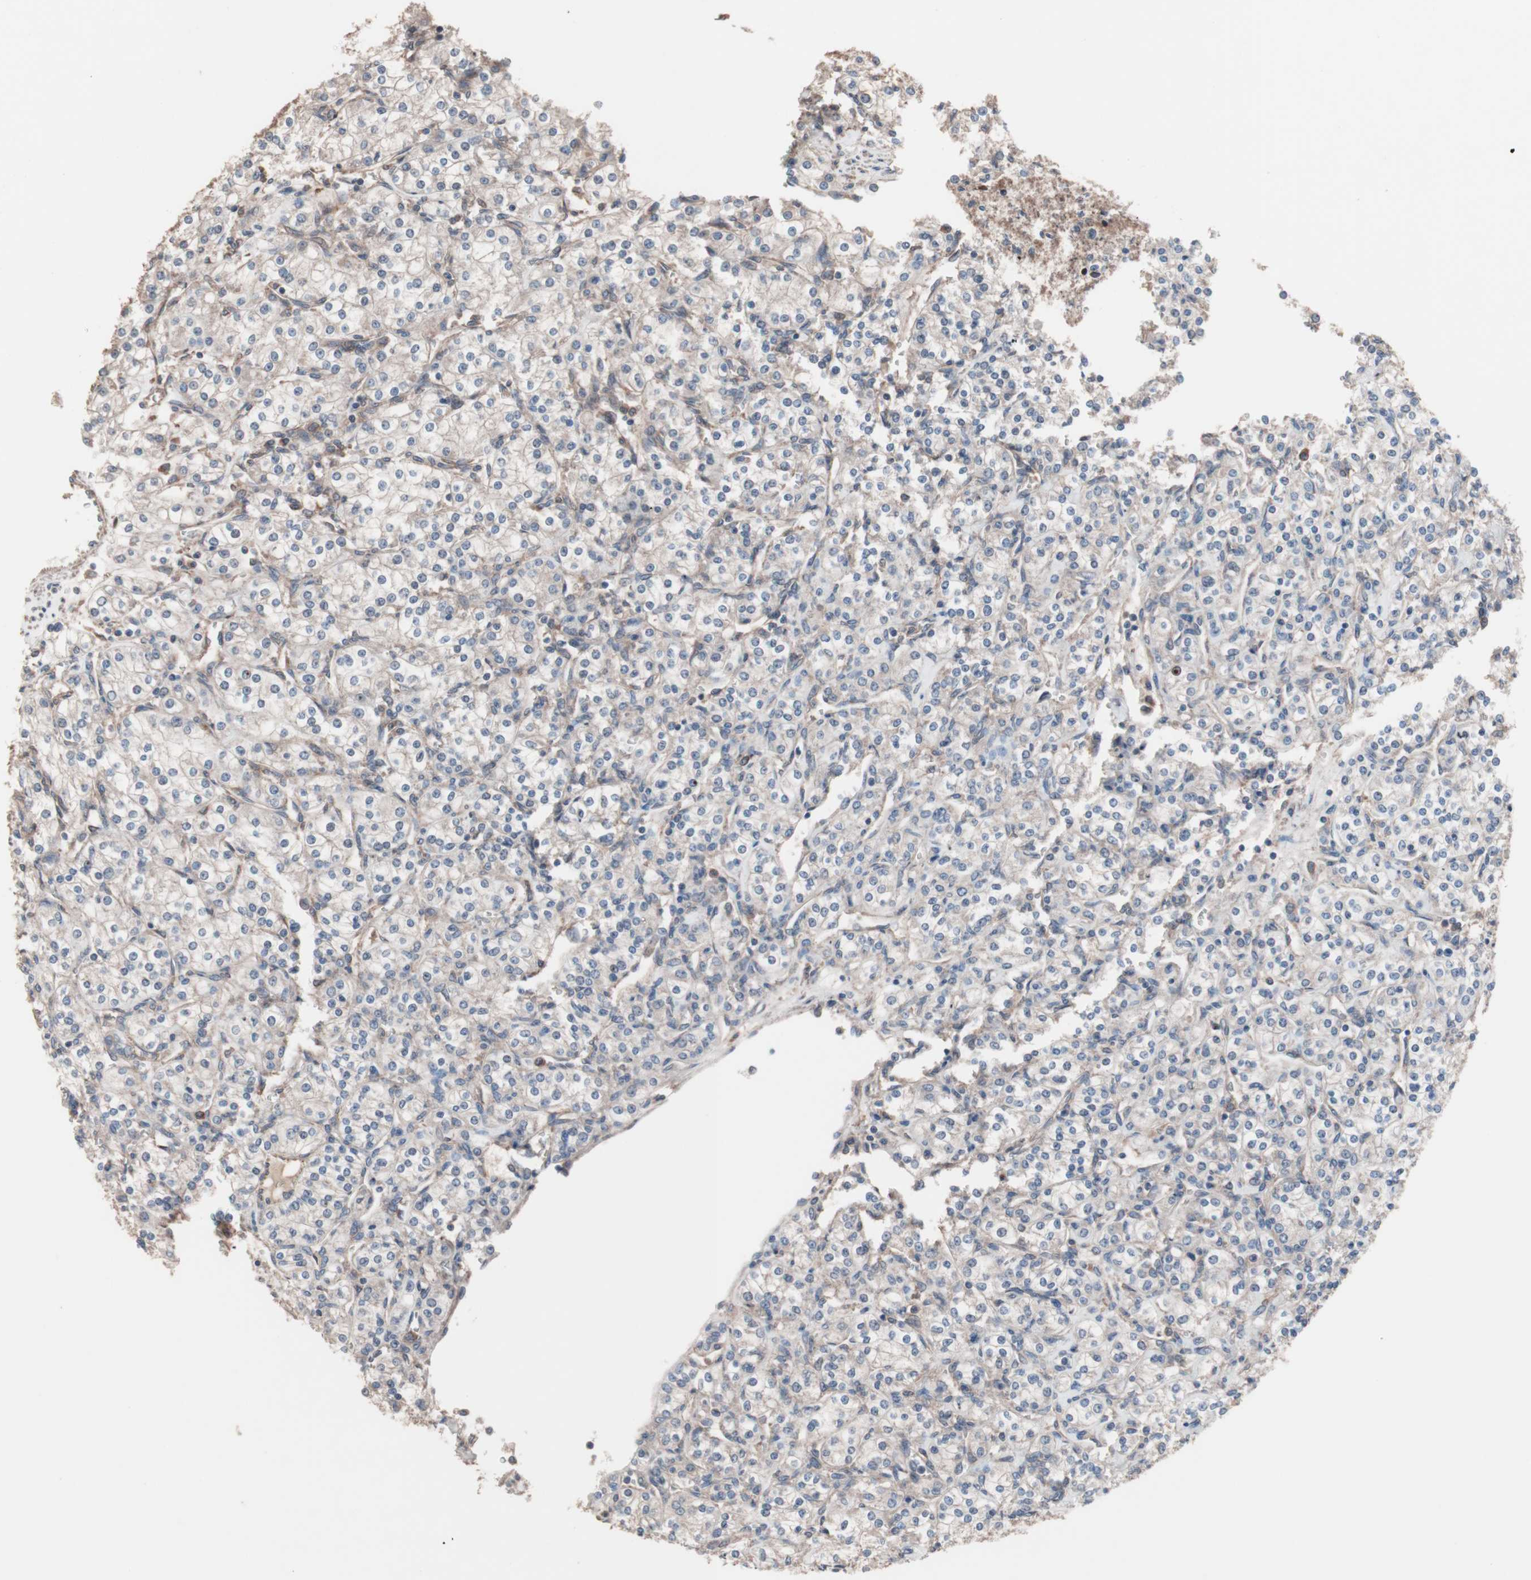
{"staining": {"intensity": "weak", "quantity": "<25%", "location": "cytoplasmic/membranous"}, "tissue": "renal cancer", "cell_type": "Tumor cells", "image_type": "cancer", "snomed": [{"axis": "morphology", "description": "Adenocarcinoma, NOS"}, {"axis": "topography", "description": "Kidney"}], "caption": "An IHC image of adenocarcinoma (renal) is shown. There is no staining in tumor cells of adenocarcinoma (renal).", "gene": "ATG7", "patient": {"sex": "male", "age": 77}}